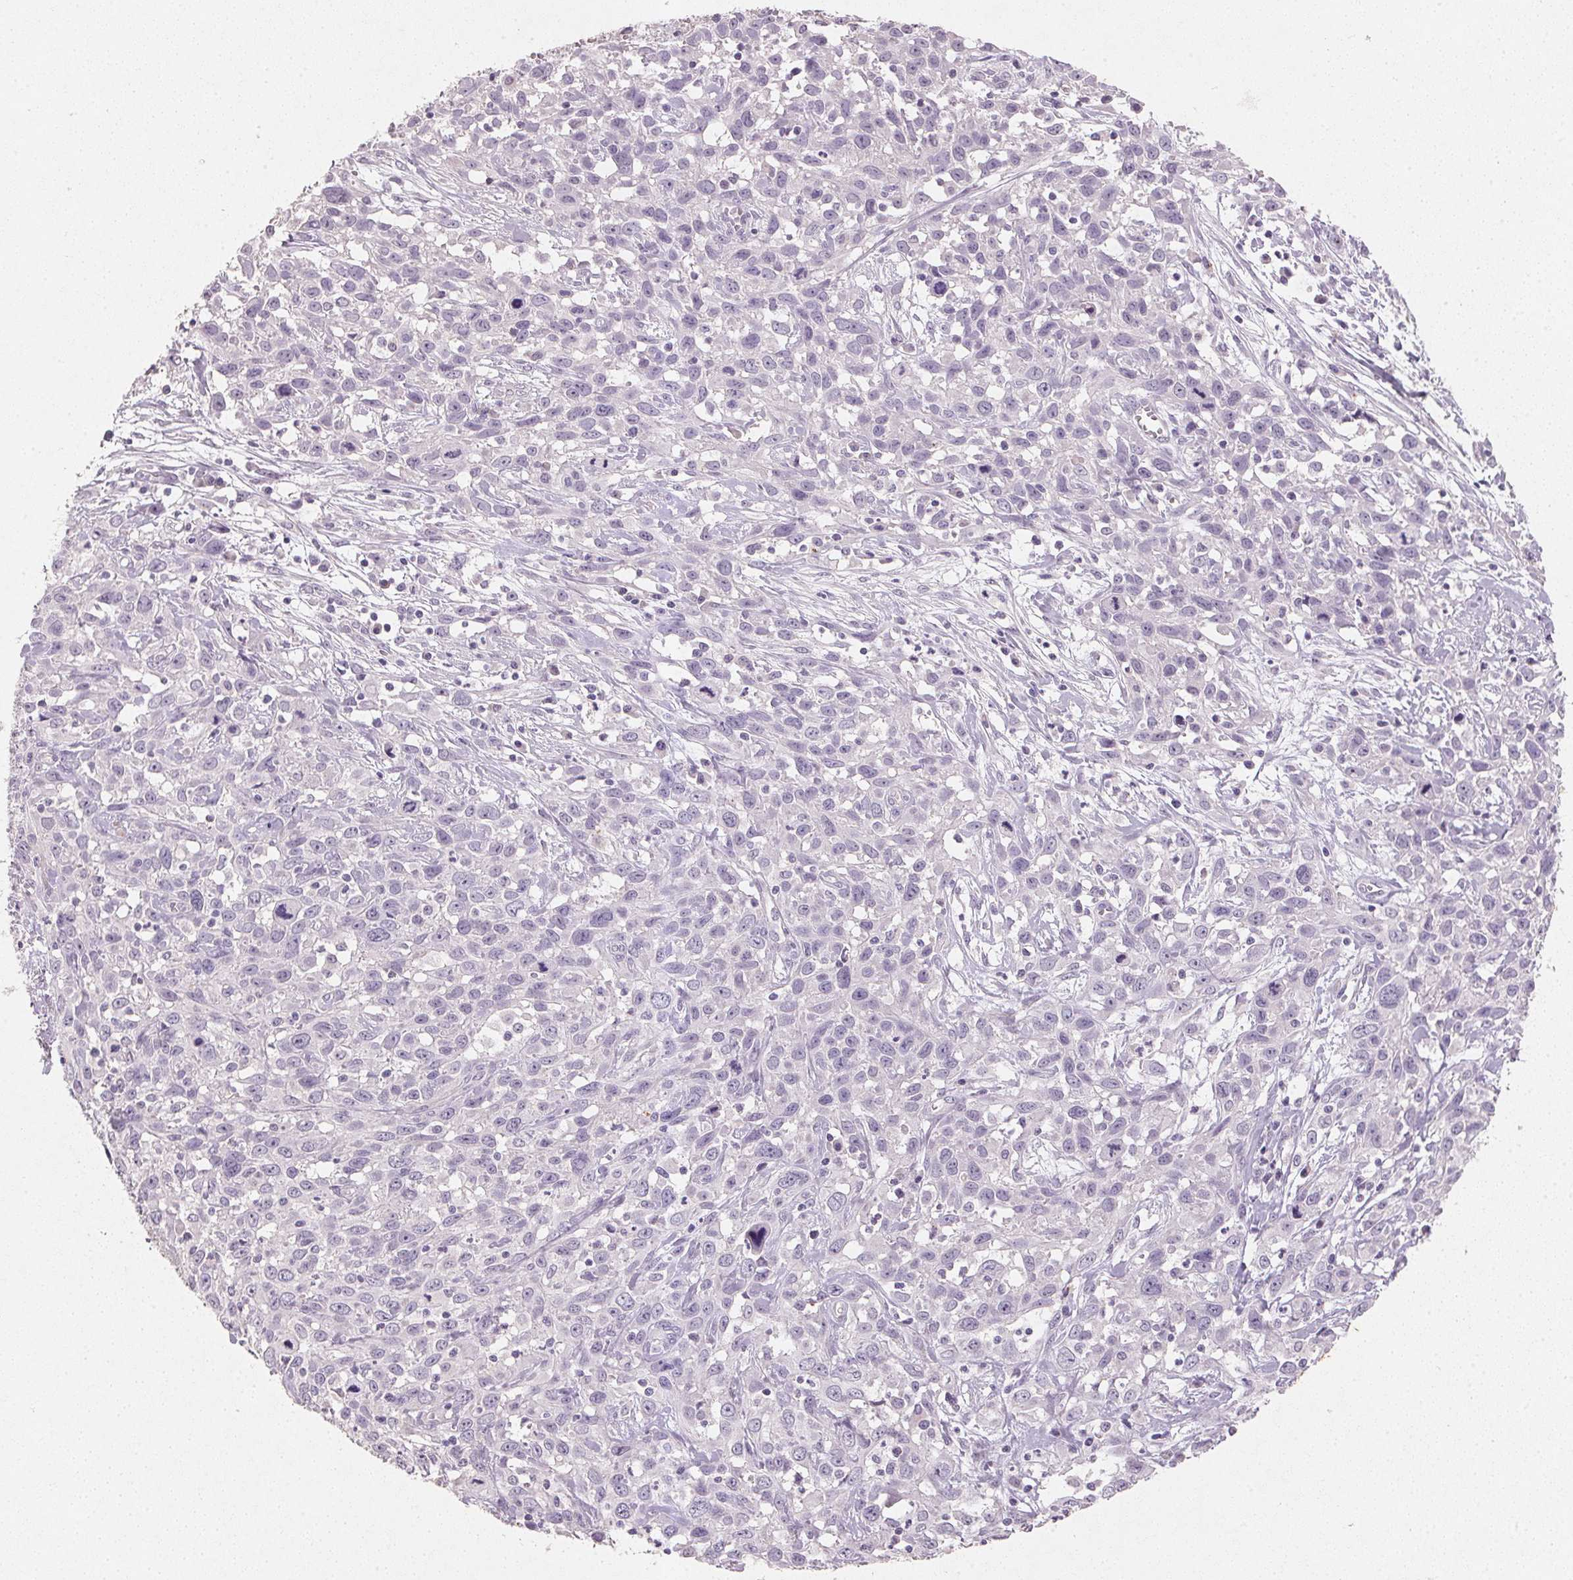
{"staining": {"intensity": "negative", "quantity": "none", "location": "none"}, "tissue": "cervical cancer", "cell_type": "Tumor cells", "image_type": "cancer", "snomed": [{"axis": "morphology", "description": "Squamous cell carcinoma, NOS"}, {"axis": "topography", "description": "Cervix"}], "caption": "The micrograph displays no significant staining in tumor cells of cervical squamous cell carcinoma. (DAB immunohistochemistry (IHC) with hematoxylin counter stain).", "gene": "CXCL5", "patient": {"sex": "female", "age": 38}}